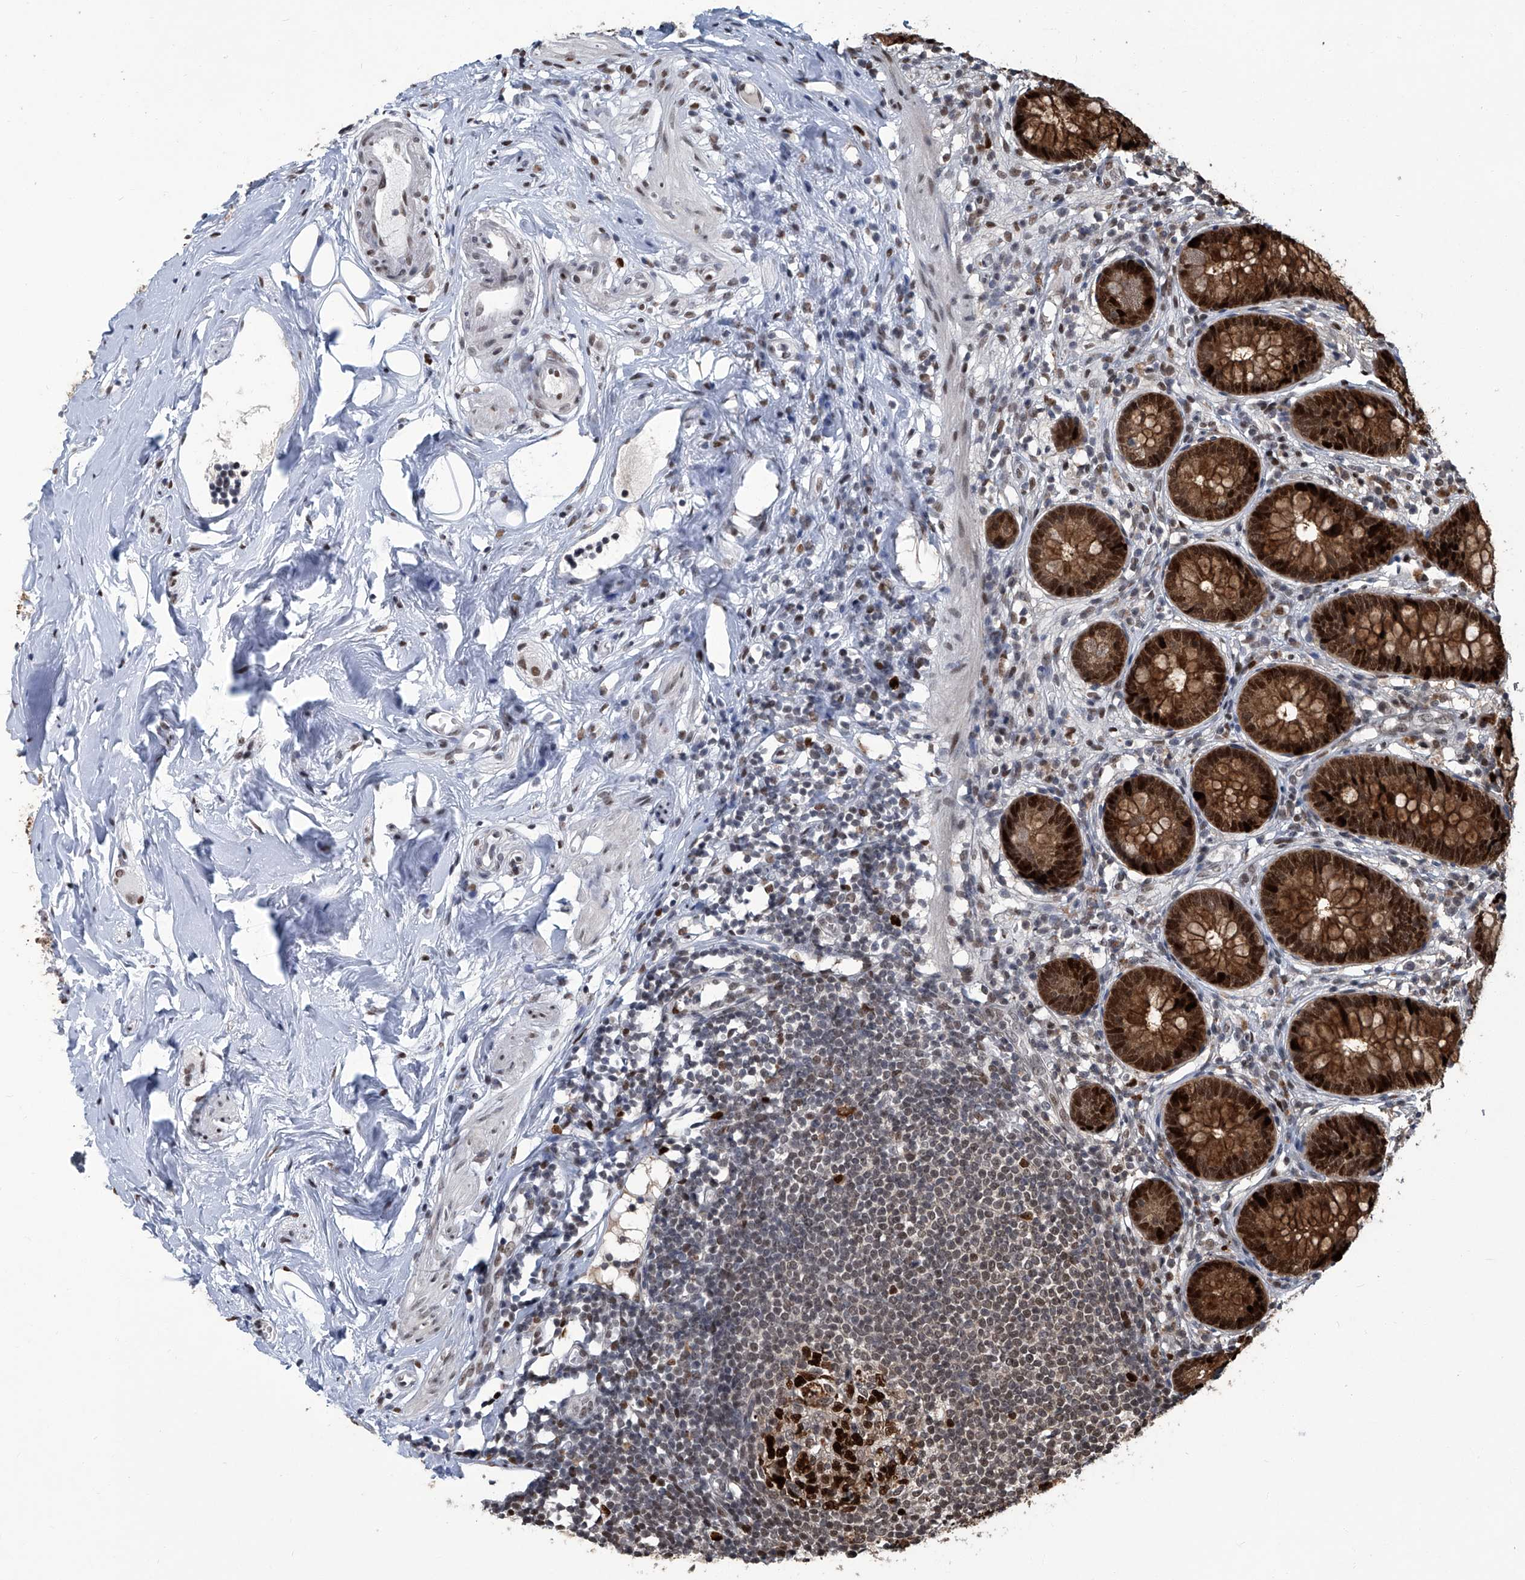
{"staining": {"intensity": "strong", "quantity": ">75%", "location": "cytoplasmic/membranous,nuclear"}, "tissue": "appendix", "cell_type": "Glandular cells", "image_type": "normal", "snomed": [{"axis": "morphology", "description": "Normal tissue, NOS"}, {"axis": "topography", "description": "Appendix"}], "caption": "IHC photomicrograph of normal appendix stained for a protein (brown), which shows high levels of strong cytoplasmic/membranous,nuclear expression in approximately >75% of glandular cells.", "gene": "PCNA", "patient": {"sex": "female", "age": 62}}